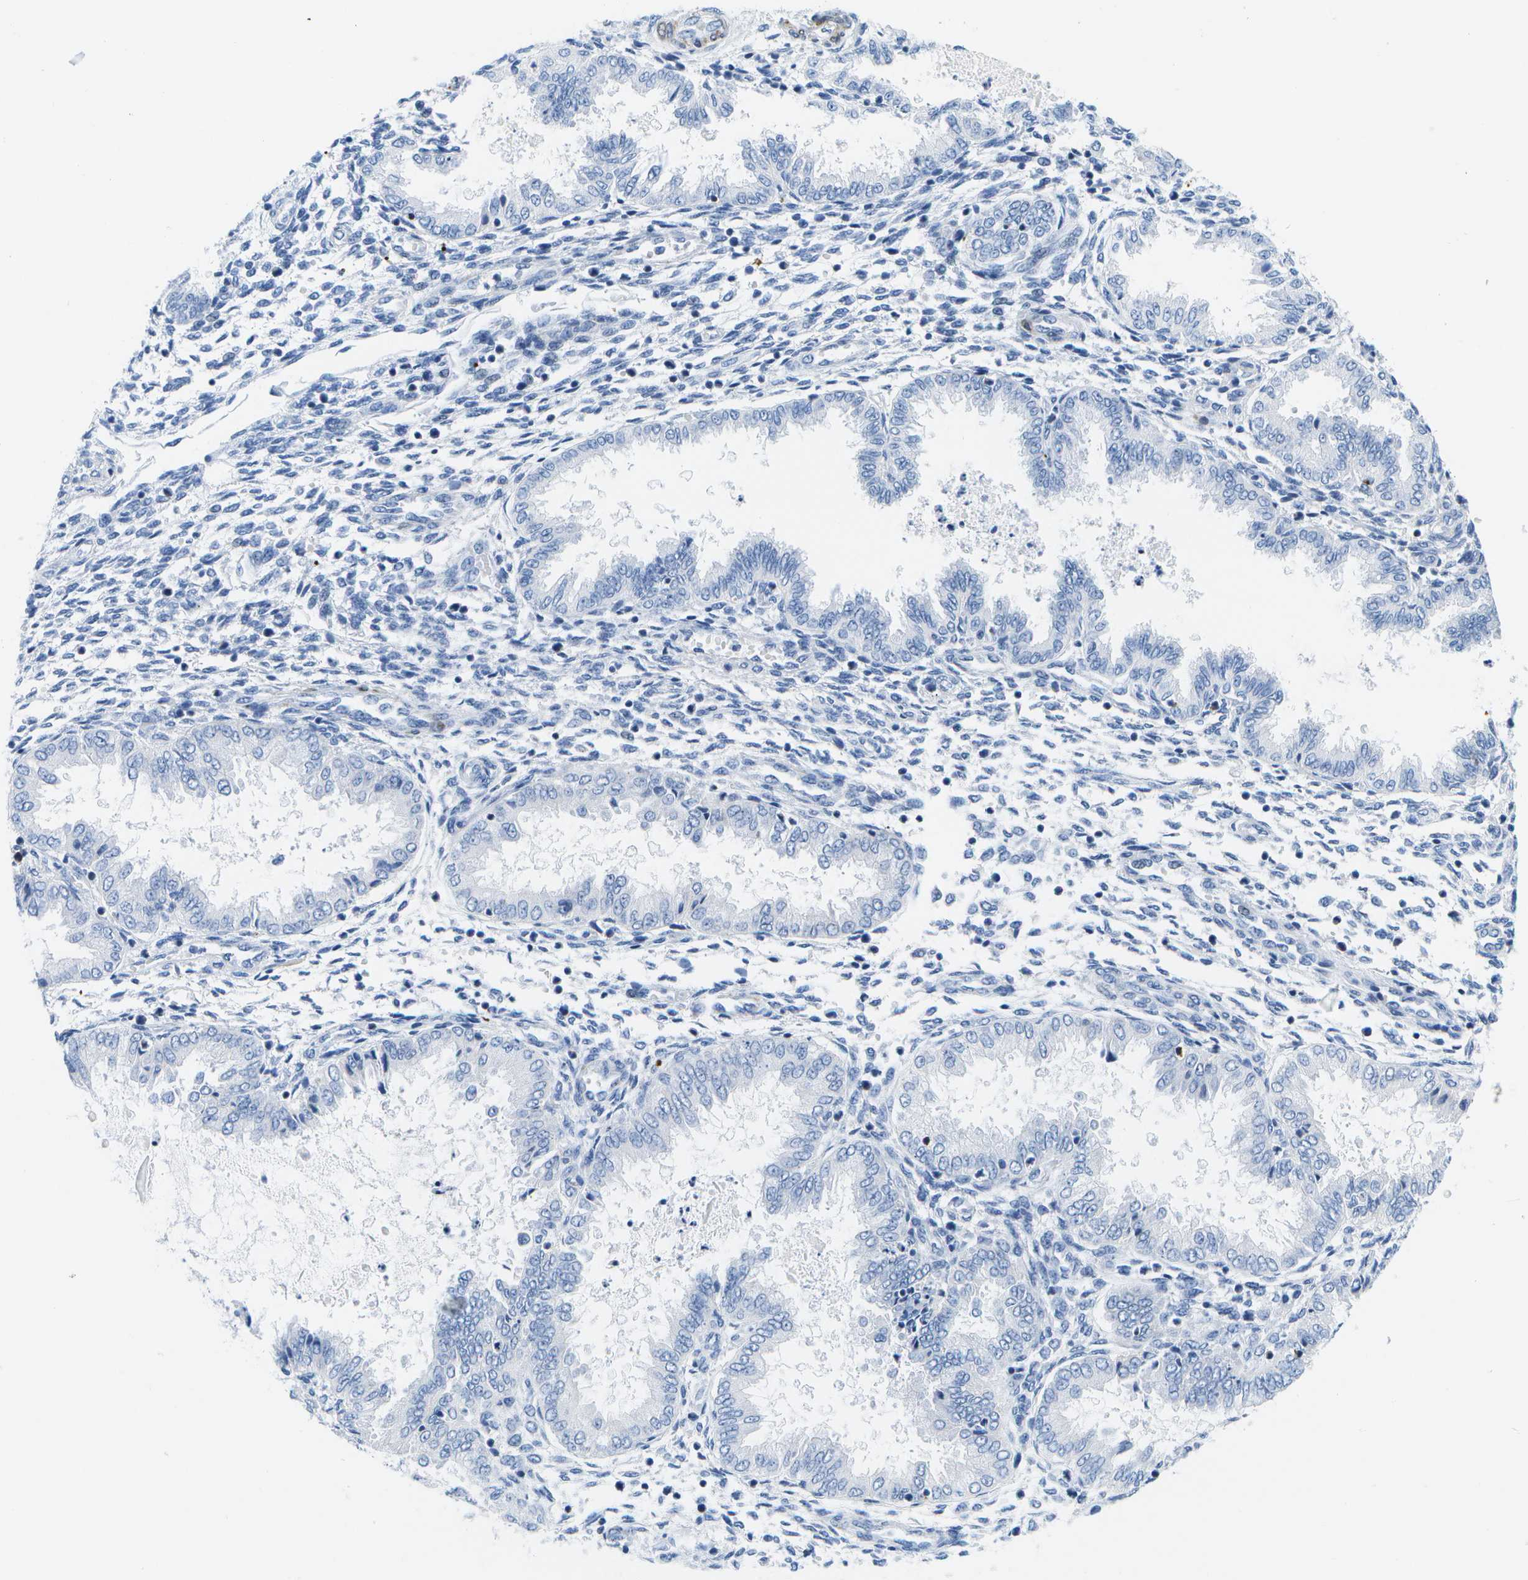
{"staining": {"intensity": "negative", "quantity": "none", "location": "none"}, "tissue": "endometrium", "cell_type": "Cells in endometrial stroma", "image_type": "normal", "snomed": [{"axis": "morphology", "description": "Normal tissue, NOS"}, {"axis": "topography", "description": "Endometrium"}], "caption": "An image of endometrium stained for a protein shows no brown staining in cells in endometrial stroma. (DAB (3,3'-diaminobenzidine) immunohistochemistry (IHC), high magnification).", "gene": "ADGRG6", "patient": {"sex": "female", "age": 33}}